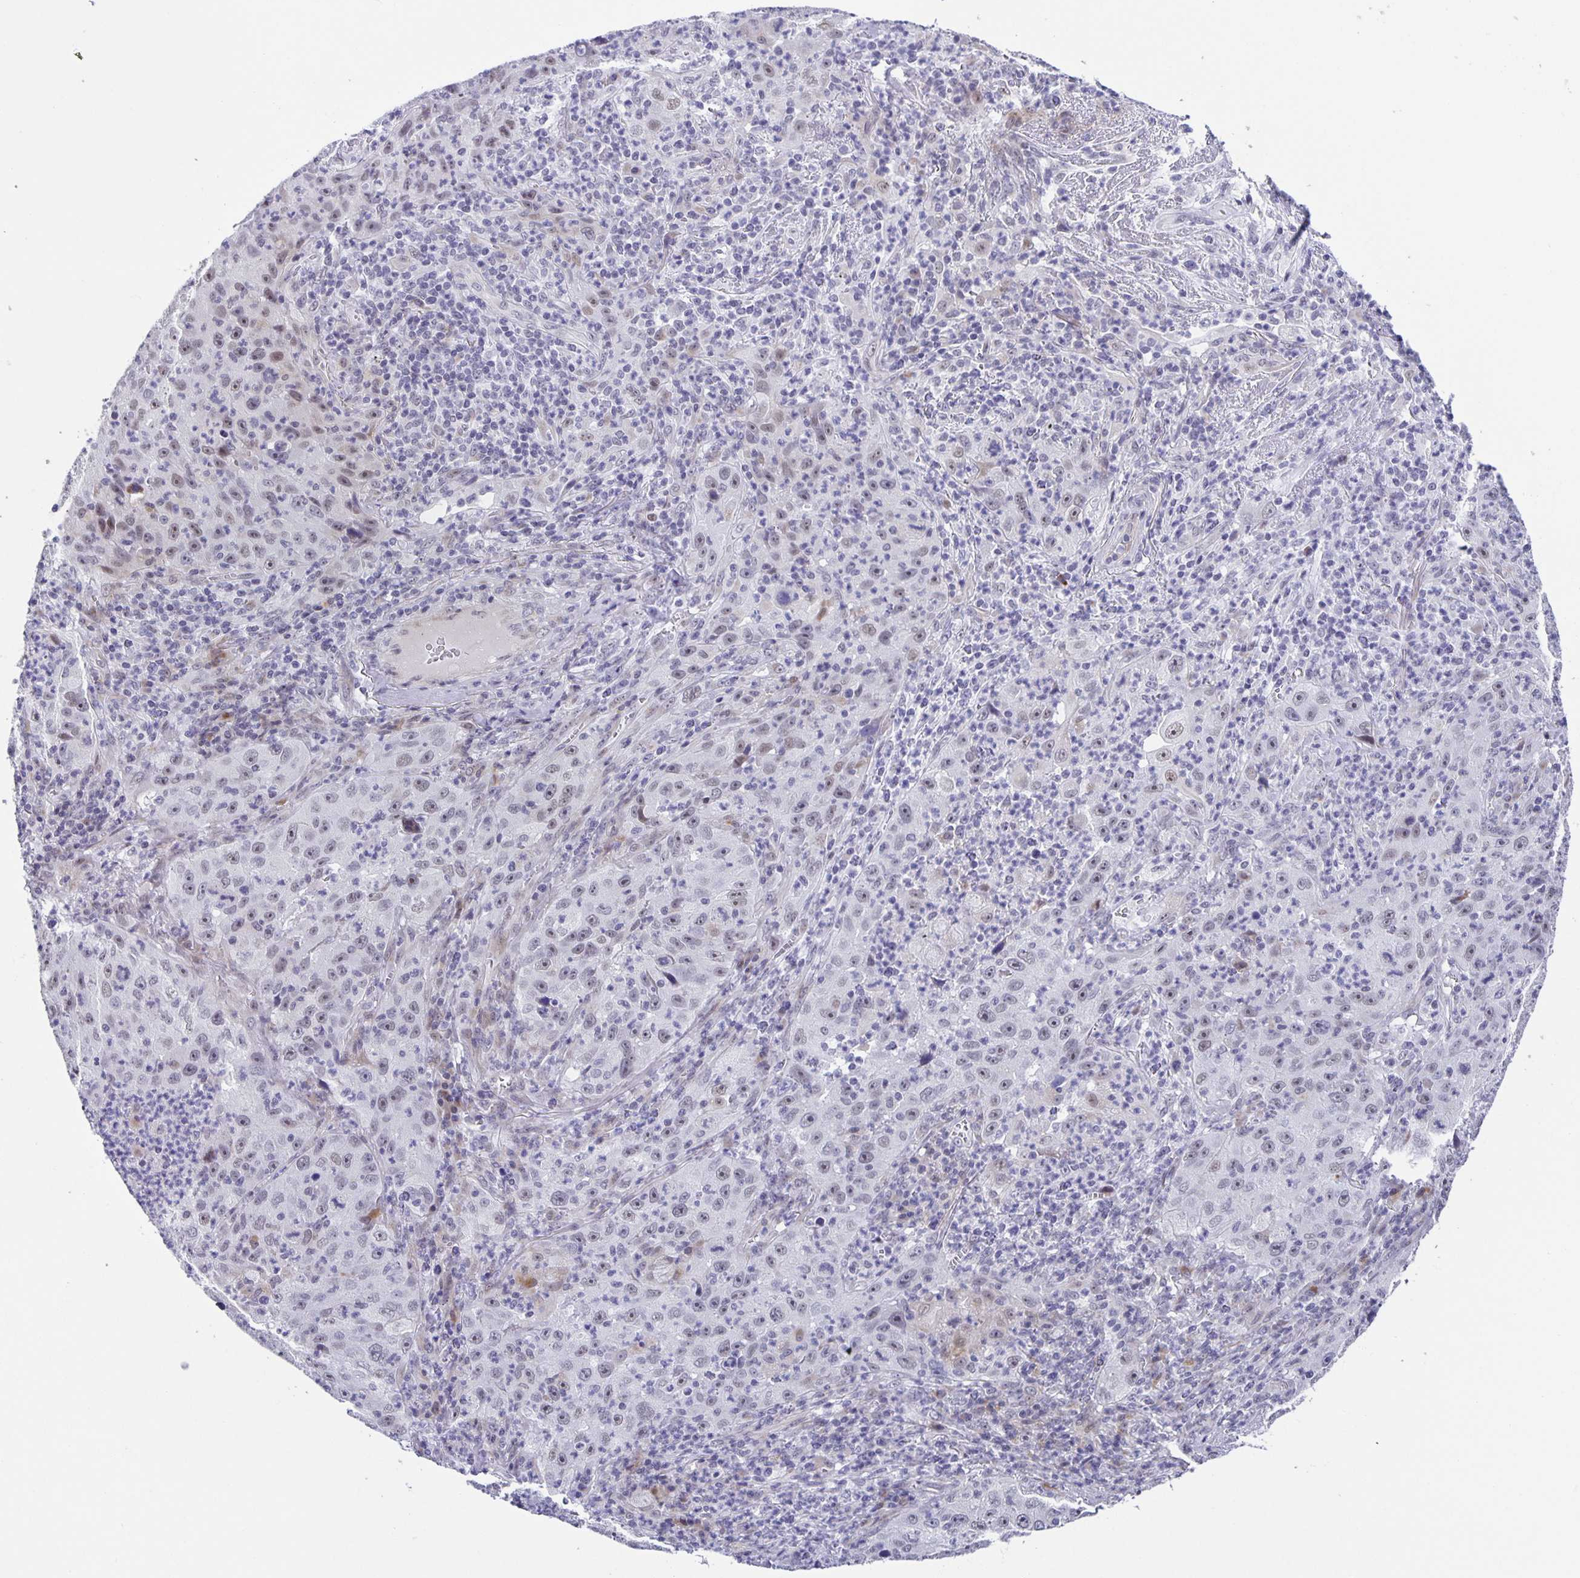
{"staining": {"intensity": "weak", "quantity": "<25%", "location": "nuclear"}, "tissue": "lung cancer", "cell_type": "Tumor cells", "image_type": "cancer", "snomed": [{"axis": "morphology", "description": "Squamous cell carcinoma, NOS"}, {"axis": "topography", "description": "Lung"}], "caption": "The image exhibits no staining of tumor cells in lung cancer.", "gene": "PHRF1", "patient": {"sex": "male", "age": 71}}